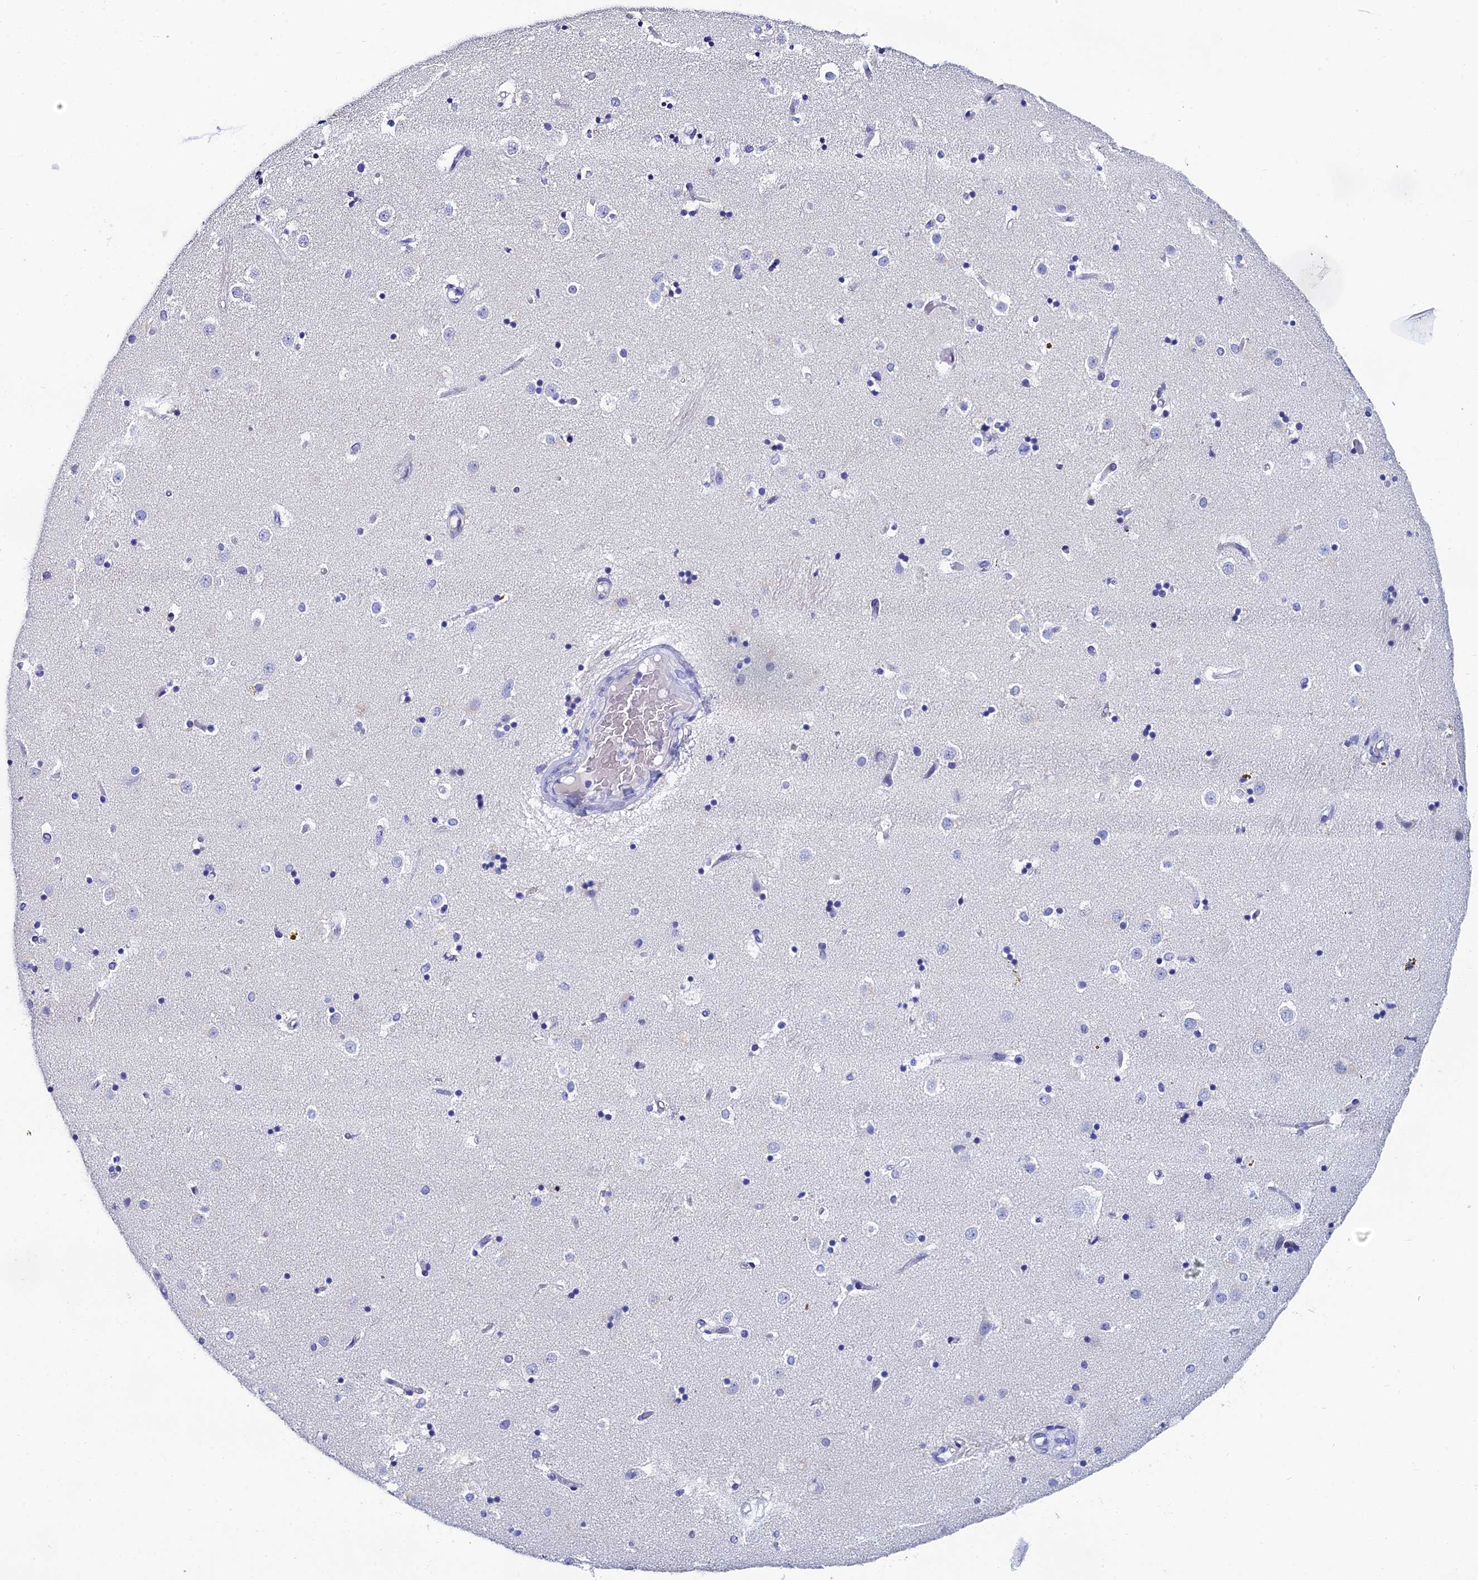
{"staining": {"intensity": "negative", "quantity": "none", "location": "none"}, "tissue": "caudate", "cell_type": "Glial cells", "image_type": "normal", "snomed": [{"axis": "morphology", "description": "Normal tissue, NOS"}, {"axis": "topography", "description": "Lateral ventricle wall"}], "caption": "Immunohistochemical staining of normal human caudate demonstrates no significant staining in glial cells.", "gene": "OCM2", "patient": {"sex": "female", "age": 52}}